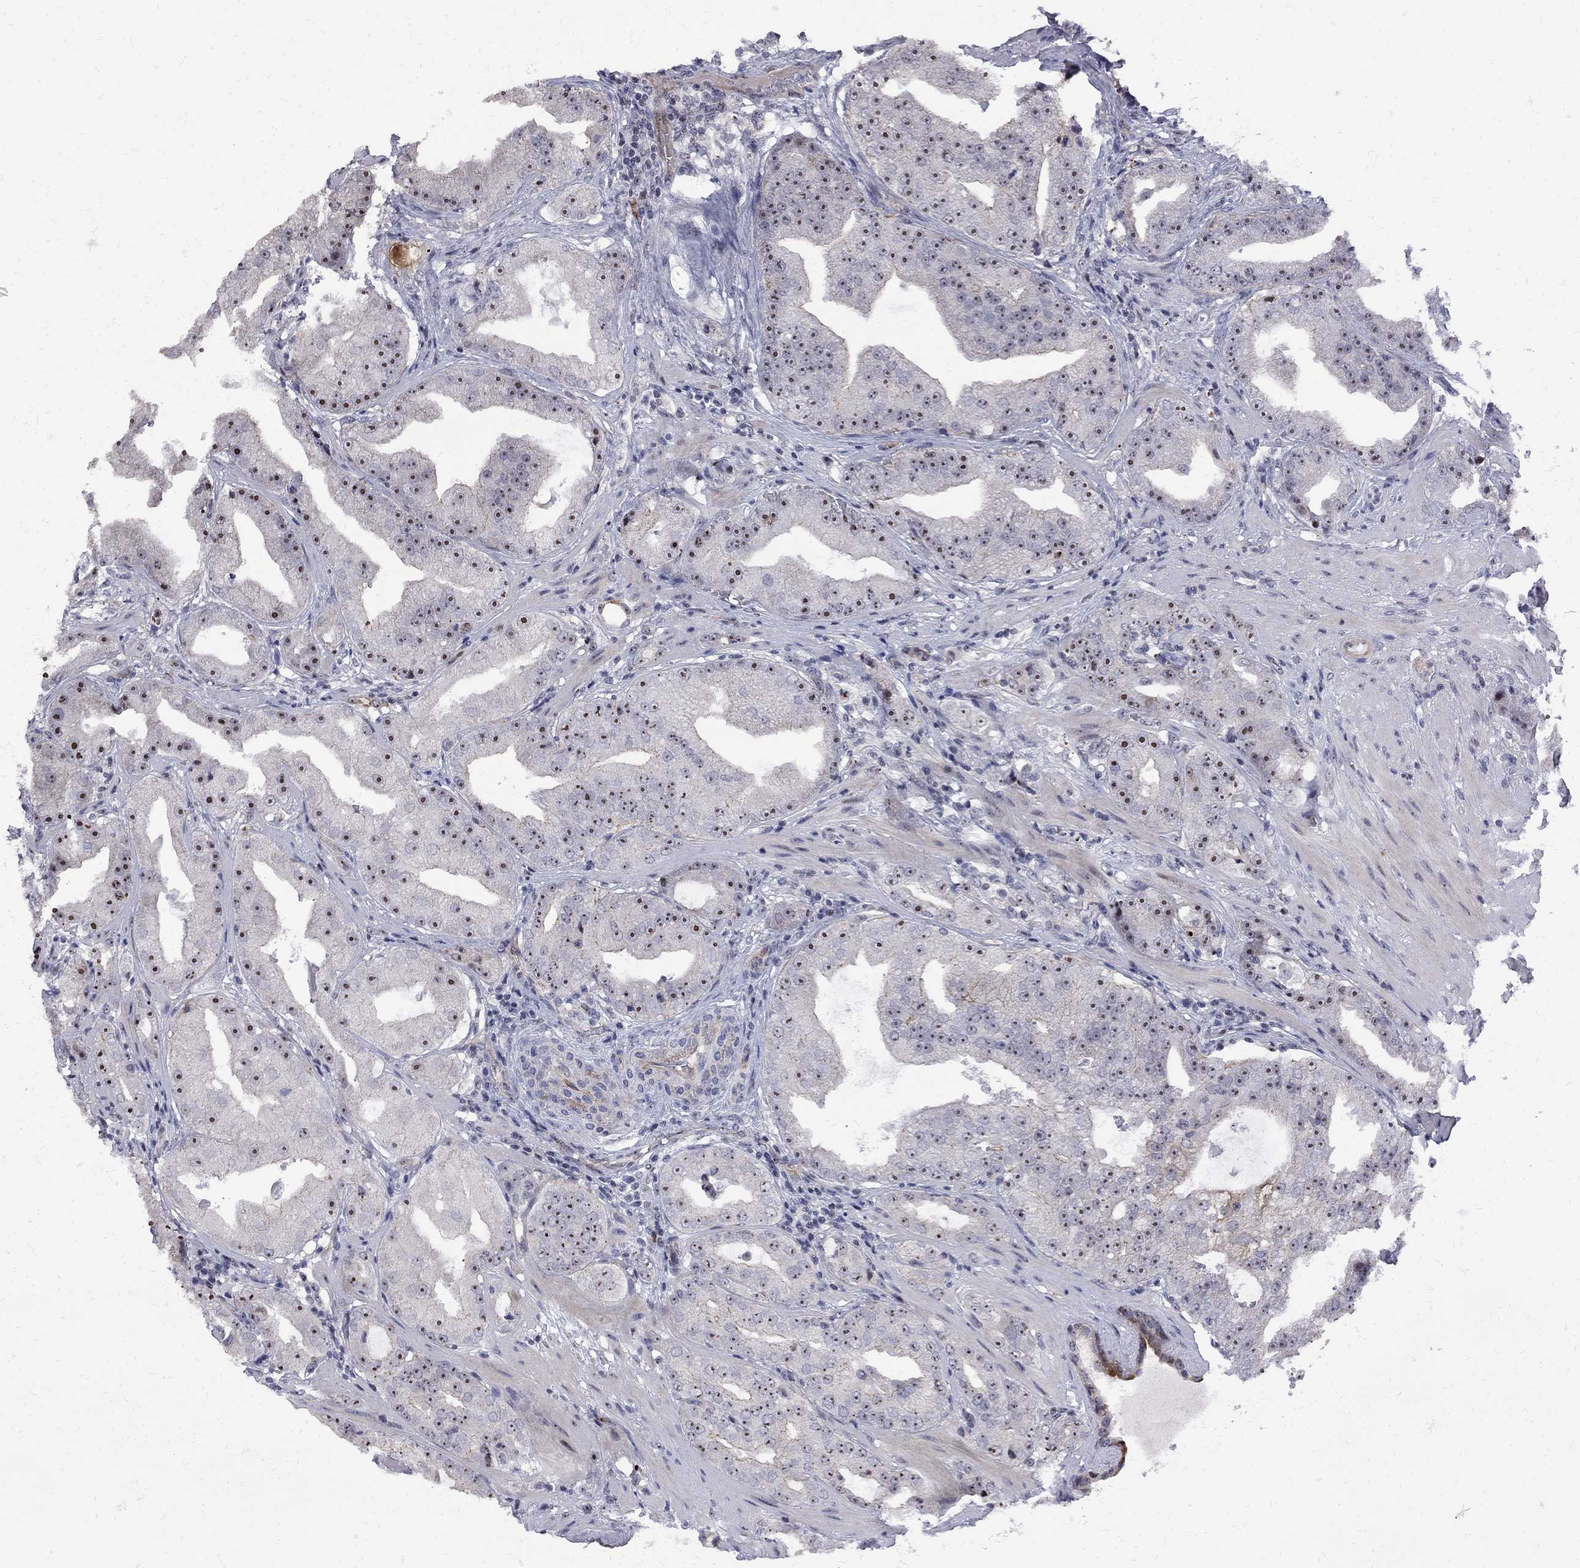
{"staining": {"intensity": "strong", "quantity": "25%-75%", "location": "nuclear"}, "tissue": "prostate cancer", "cell_type": "Tumor cells", "image_type": "cancer", "snomed": [{"axis": "morphology", "description": "Adenocarcinoma, Low grade"}, {"axis": "topography", "description": "Prostate"}], "caption": "Immunohistochemistry (DAB) staining of human prostate cancer exhibits strong nuclear protein expression in approximately 25%-75% of tumor cells.", "gene": "DHX33", "patient": {"sex": "male", "age": 62}}